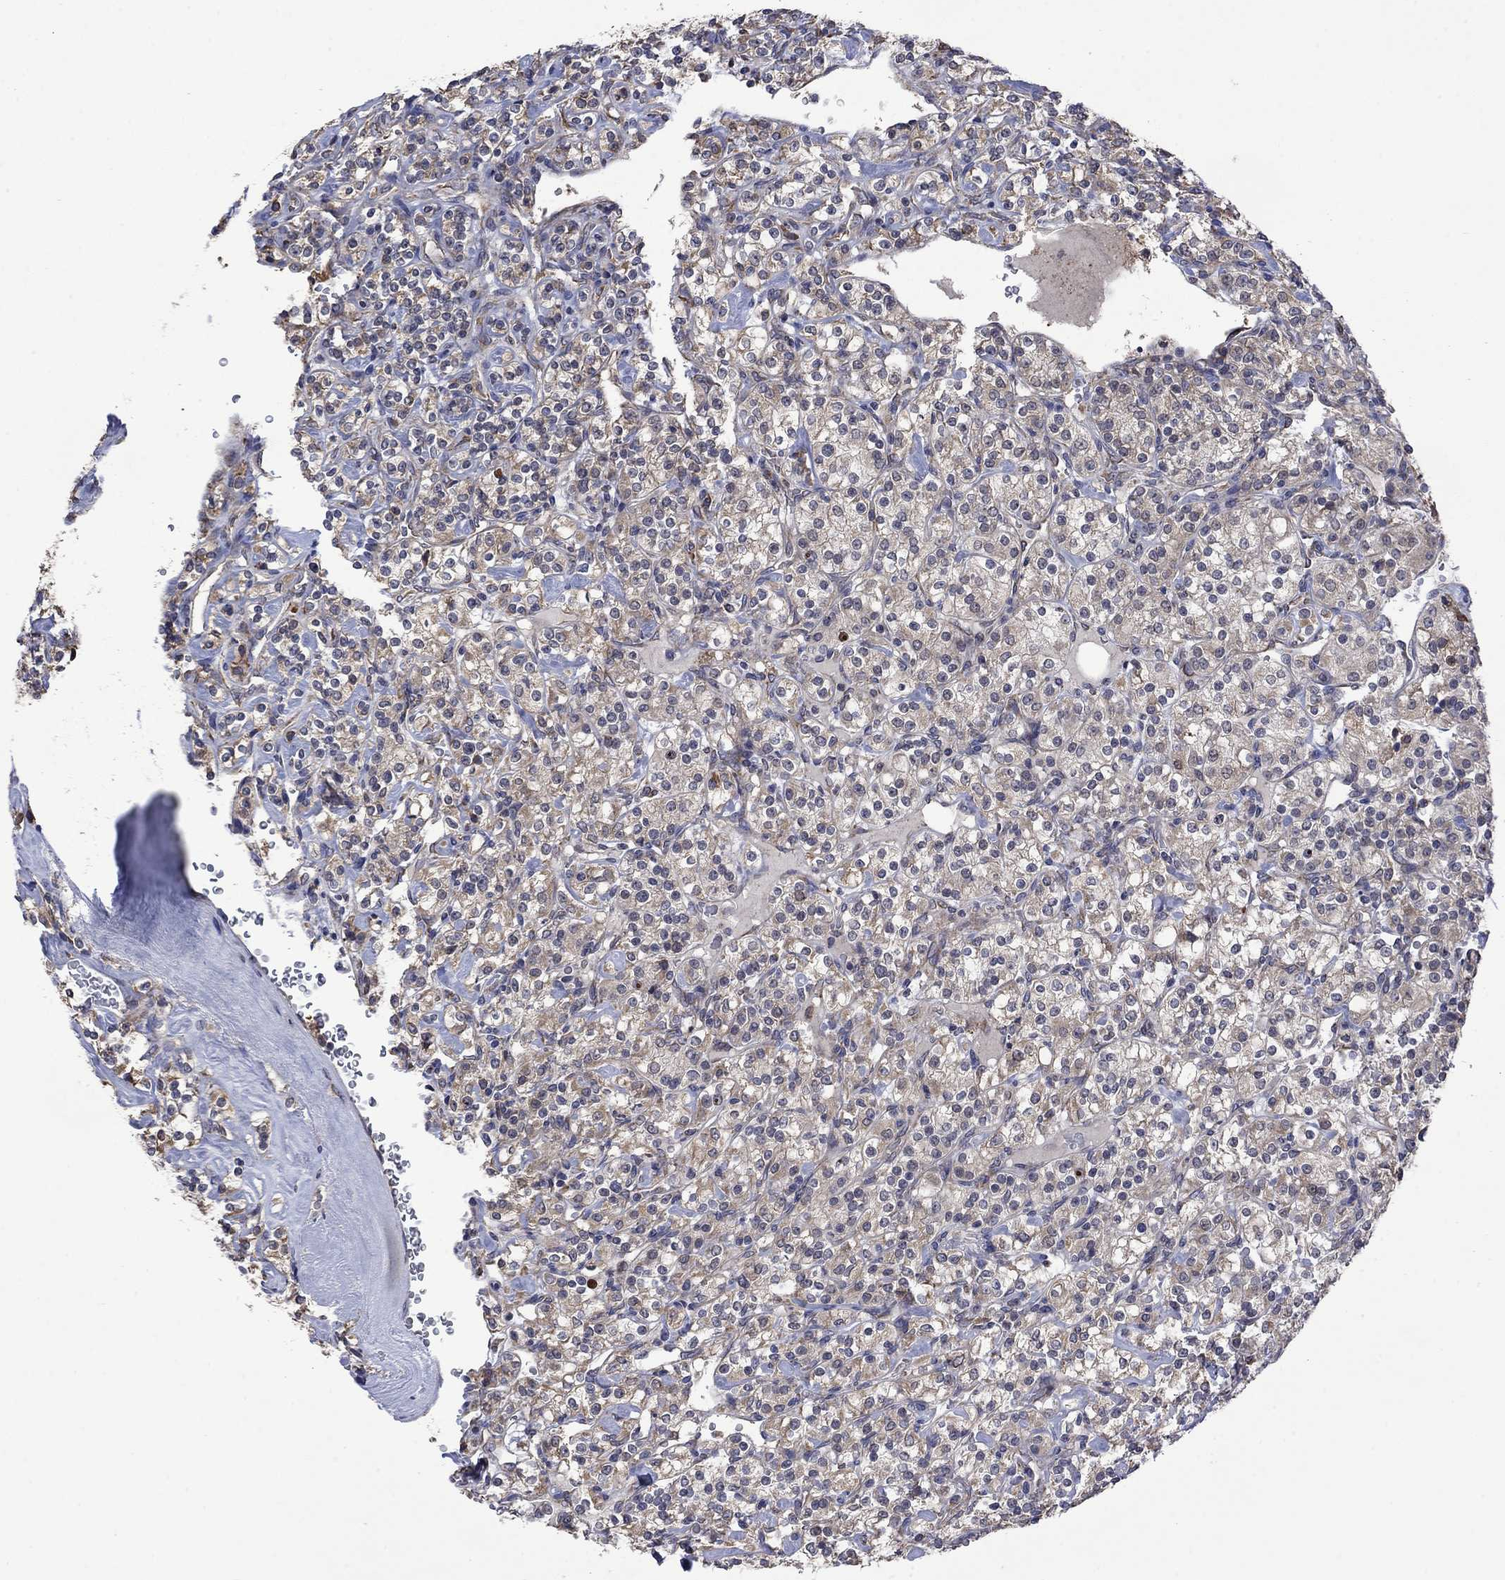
{"staining": {"intensity": "weak", "quantity": "25%-75%", "location": "cytoplasmic/membranous"}, "tissue": "renal cancer", "cell_type": "Tumor cells", "image_type": "cancer", "snomed": [{"axis": "morphology", "description": "Adenocarcinoma, NOS"}, {"axis": "topography", "description": "Kidney"}], "caption": "A brown stain shows weak cytoplasmic/membranous staining of a protein in renal adenocarcinoma tumor cells.", "gene": "FURIN", "patient": {"sex": "male", "age": 77}}